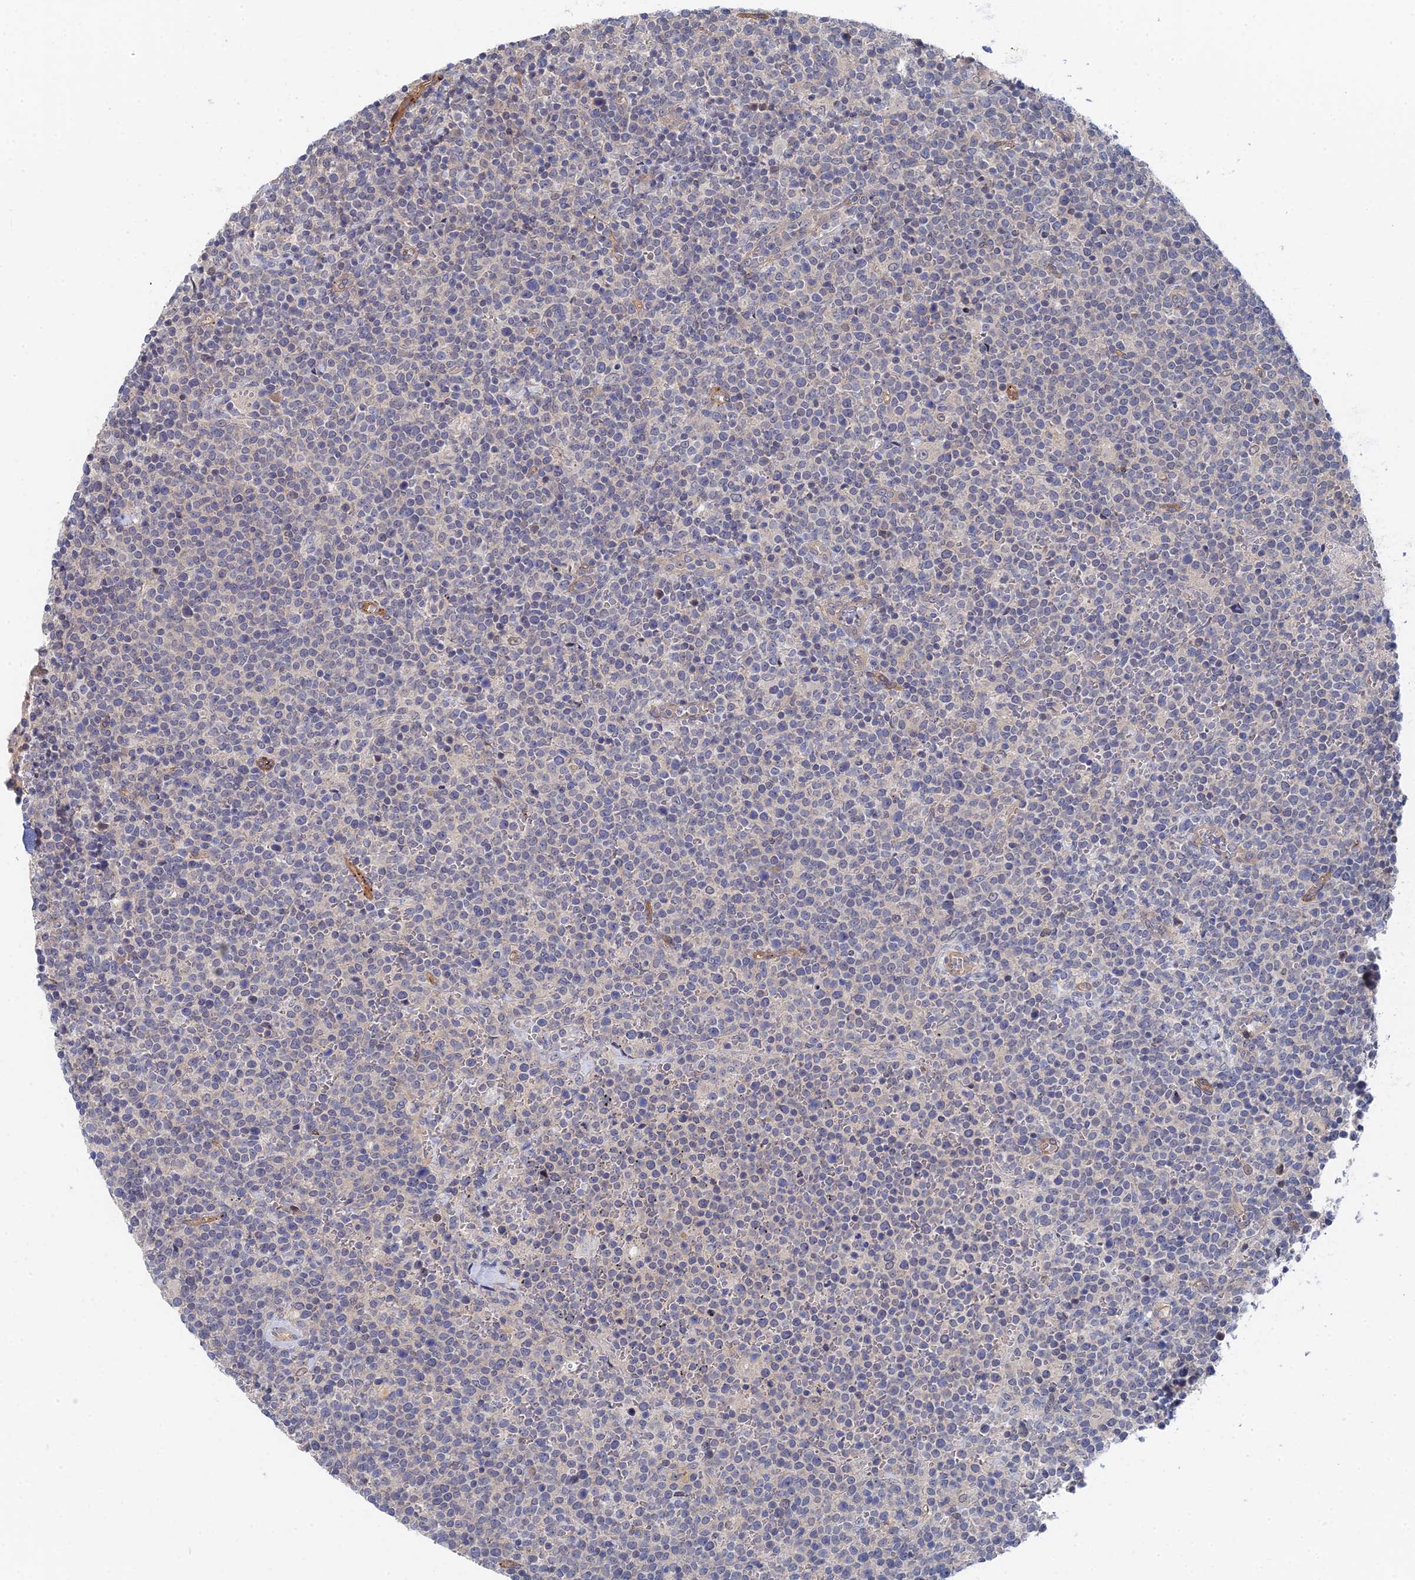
{"staining": {"intensity": "negative", "quantity": "none", "location": "none"}, "tissue": "lymphoma", "cell_type": "Tumor cells", "image_type": "cancer", "snomed": [{"axis": "morphology", "description": "Malignant lymphoma, non-Hodgkin's type, High grade"}, {"axis": "topography", "description": "Lymph node"}], "caption": "There is no significant staining in tumor cells of lymphoma.", "gene": "MTHFSD", "patient": {"sex": "male", "age": 61}}